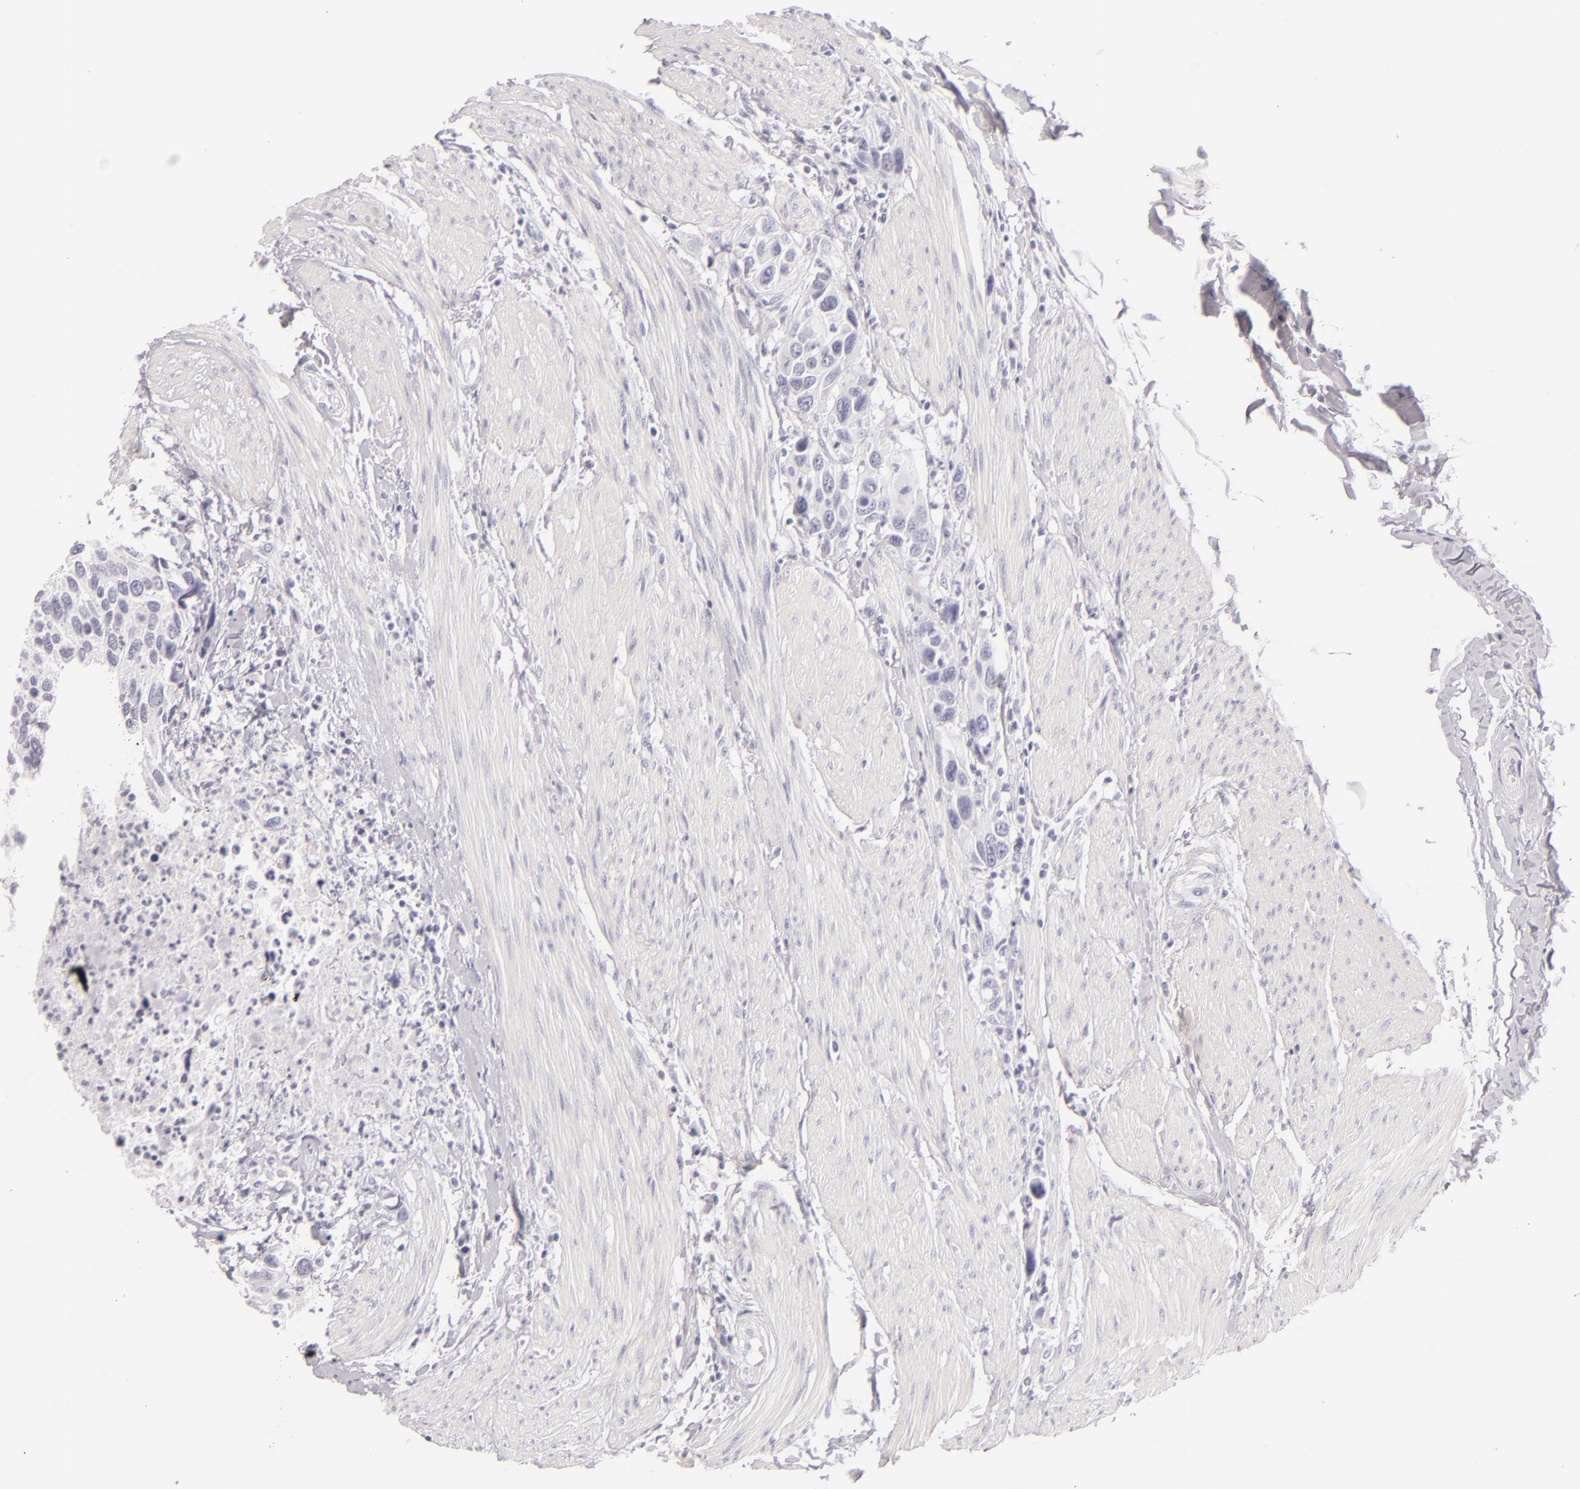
{"staining": {"intensity": "negative", "quantity": "none", "location": "none"}, "tissue": "urothelial cancer", "cell_type": "Tumor cells", "image_type": "cancer", "snomed": [{"axis": "morphology", "description": "Urothelial carcinoma, High grade"}, {"axis": "topography", "description": "Urinary bladder"}], "caption": "A photomicrograph of urothelial carcinoma (high-grade) stained for a protein displays no brown staining in tumor cells.", "gene": "FABP1", "patient": {"sex": "male", "age": 66}}